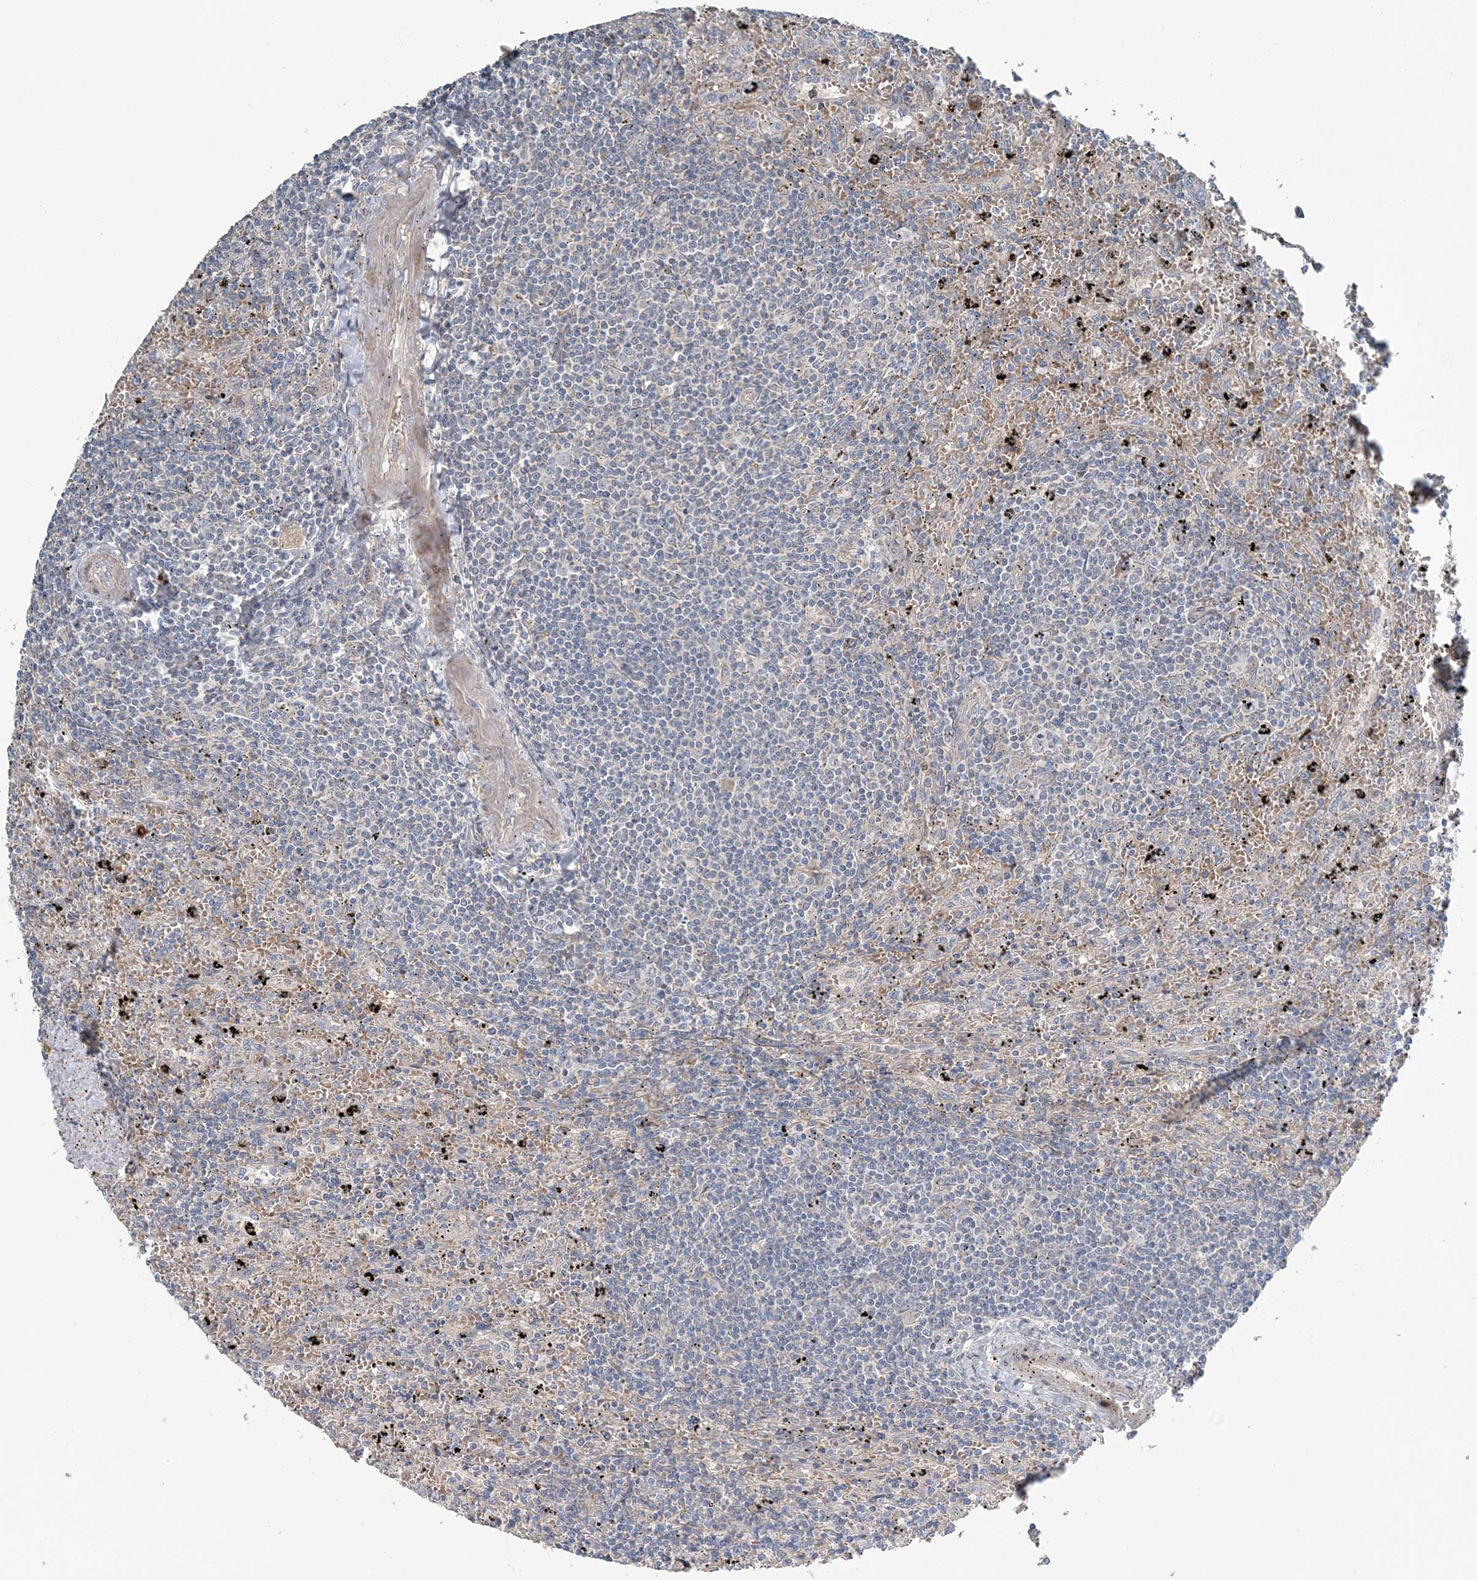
{"staining": {"intensity": "negative", "quantity": "none", "location": "none"}, "tissue": "lymphoma", "cell_type": "Tumor cells", "image_type": "cancer", "snomed": [{"axis": "morphology", "description": "Malignant lymphoma, non-Hodgkin's type, Low grade"}, {"axis": "topography", "description": "Spleen"}], "caption": "Human lymphoma stained for a protein using immunohistochemistry (IHC) displays no expression in tumor cells.", "gene": "SLC4A10", "patient": {"sex": "male", "age": 76}}